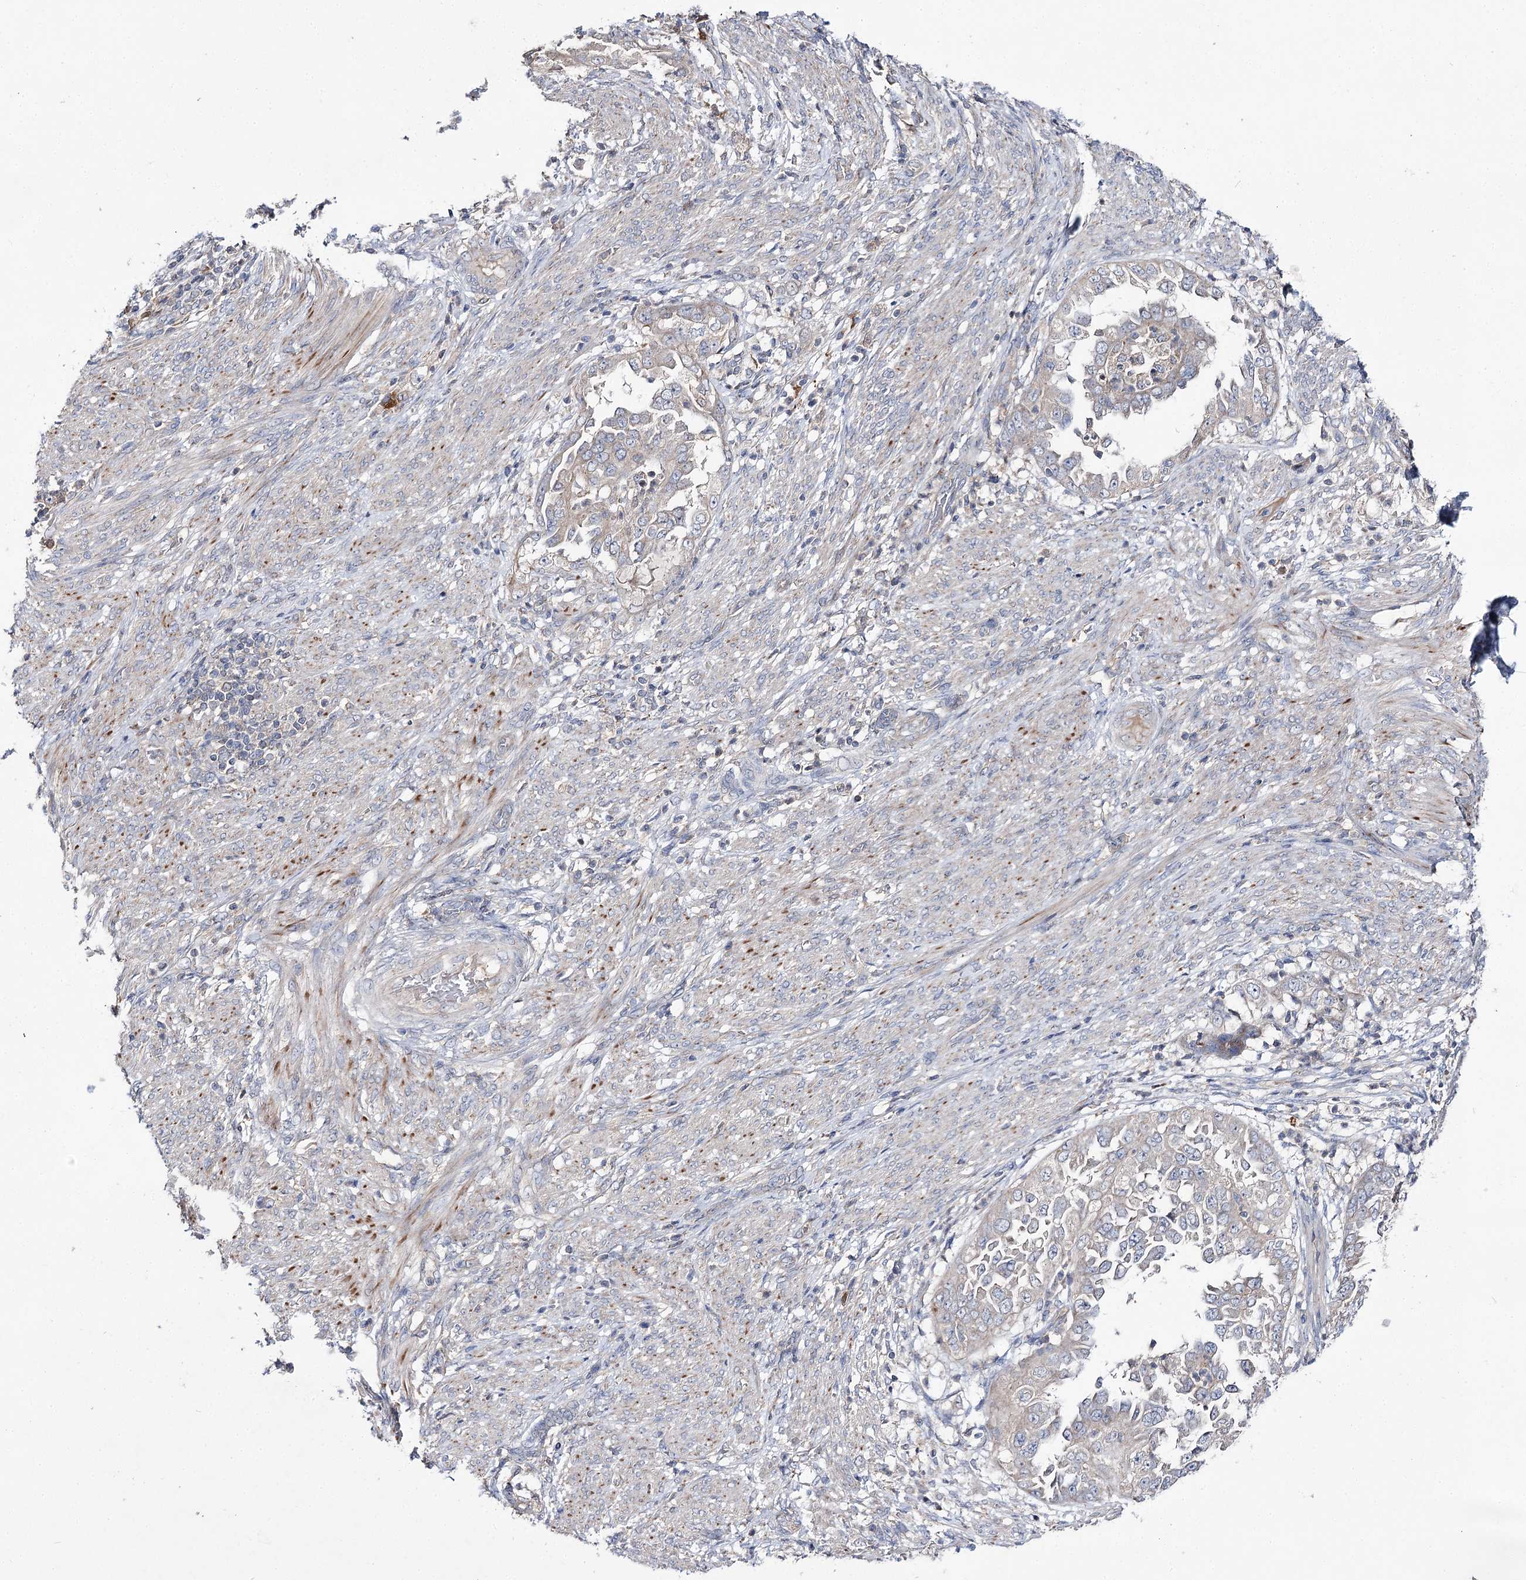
{"staining": {"intensity": "negative", "quantity": "none", "location": "none"}, "tissue": "endometrial cancer", "cell_type": "Tumor cells", "image_type": "cancer", "snomed": [{"axis": "morphology", "description": "Adenocarcinoma, NOS"}, {"axis": "topography", "description": "Endometrium"}], "caption": "Tumor cells are negative for brown protein staining in endometrial adenocarcinoma.", "gene": "AURKC", "patient": {"sex": "female", "age": 85}}